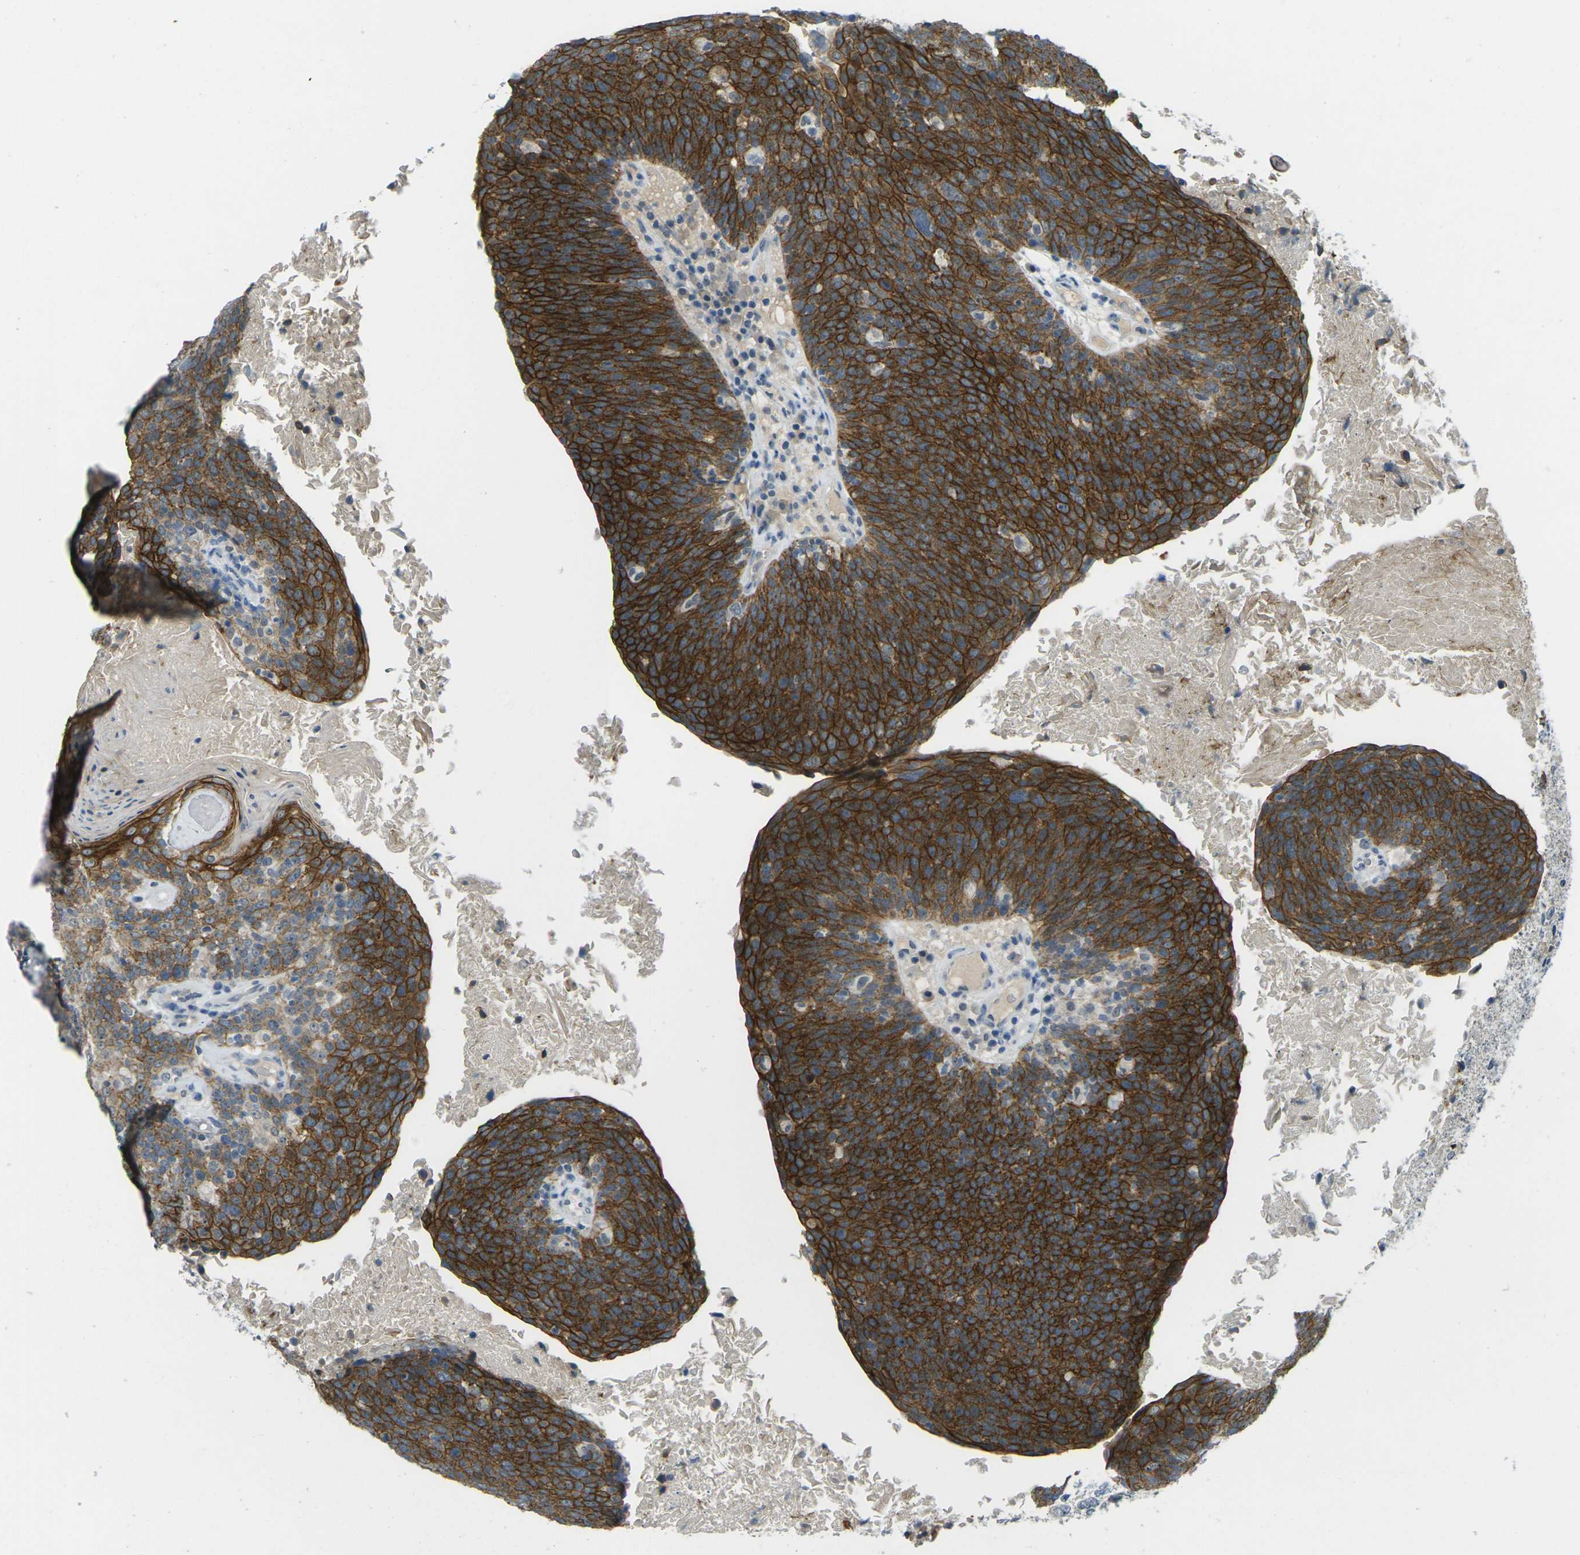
{"staining": {"intensity": "strong", "quantity": ">75%", "location": "cytoplasmic/membranous"}, "tissue": "head and neck cancer", "cell_type": "Tumor cells", "image_type": "cancer", "snomed": [{"axis": "morphology", "description": "Squamous cell carcinoma, NOS"}, {"axis": "morphology", "description": "Squamous cell carcinoma, metastatic, NOS"}, {"axis": "topography", "description": "Lymph node"}, {"axis": "topography", "description": "Head-Neck"}], "caption": "A high-resolution image shows immunohistochemistry (IHC) staining of squamous cell carcinoma (head and neck), which demonstrates strong cytoplasmic/membranous positivity in about >75% of tumor cells.", "gene": "SPTBN2", "patient": {"sex": "male", "age": 62}}